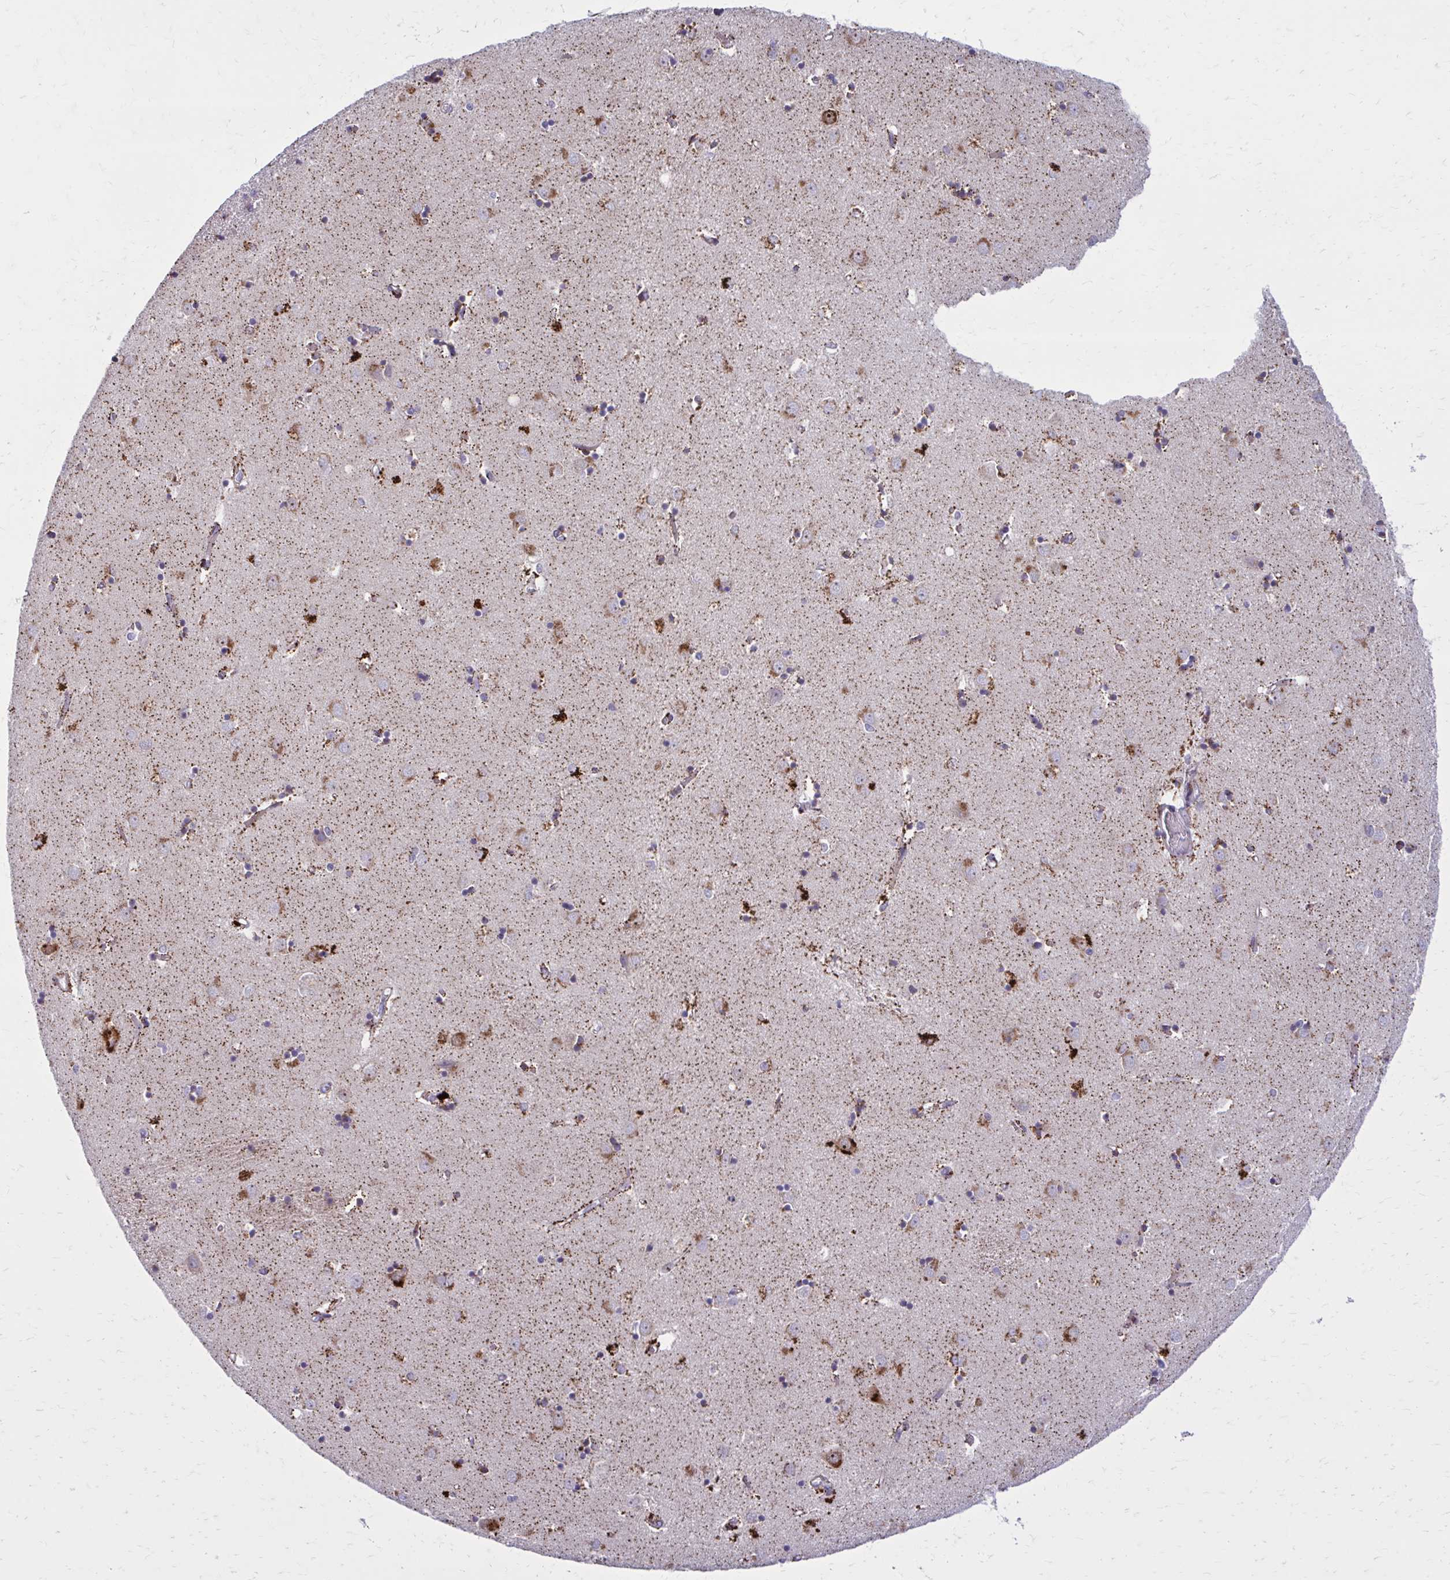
{"staining": {"intensity": "moderate", "quantity": "<25%", "location": "cytoplasmic/membranous"}, "tissue": "caudate", "cell_type": "Glial cells", "image_type": "normal", "snomed": [{"axis": "morphology", "description": "Normal tissue, NOS"}, {"axis": "topography", "description": "Lateral ventricle wall"}], "caption": "An immunohistochemistry micrograph of normal tissue is shown. Protein staining in brown labels moderate cytoplasmic/membranous positivity in caudate within glial cells. (DAB IHC with brightfield microscopy, high magnification).", "gene": "GIGYF2", "patient": {"sex": "male", "age": 54}}